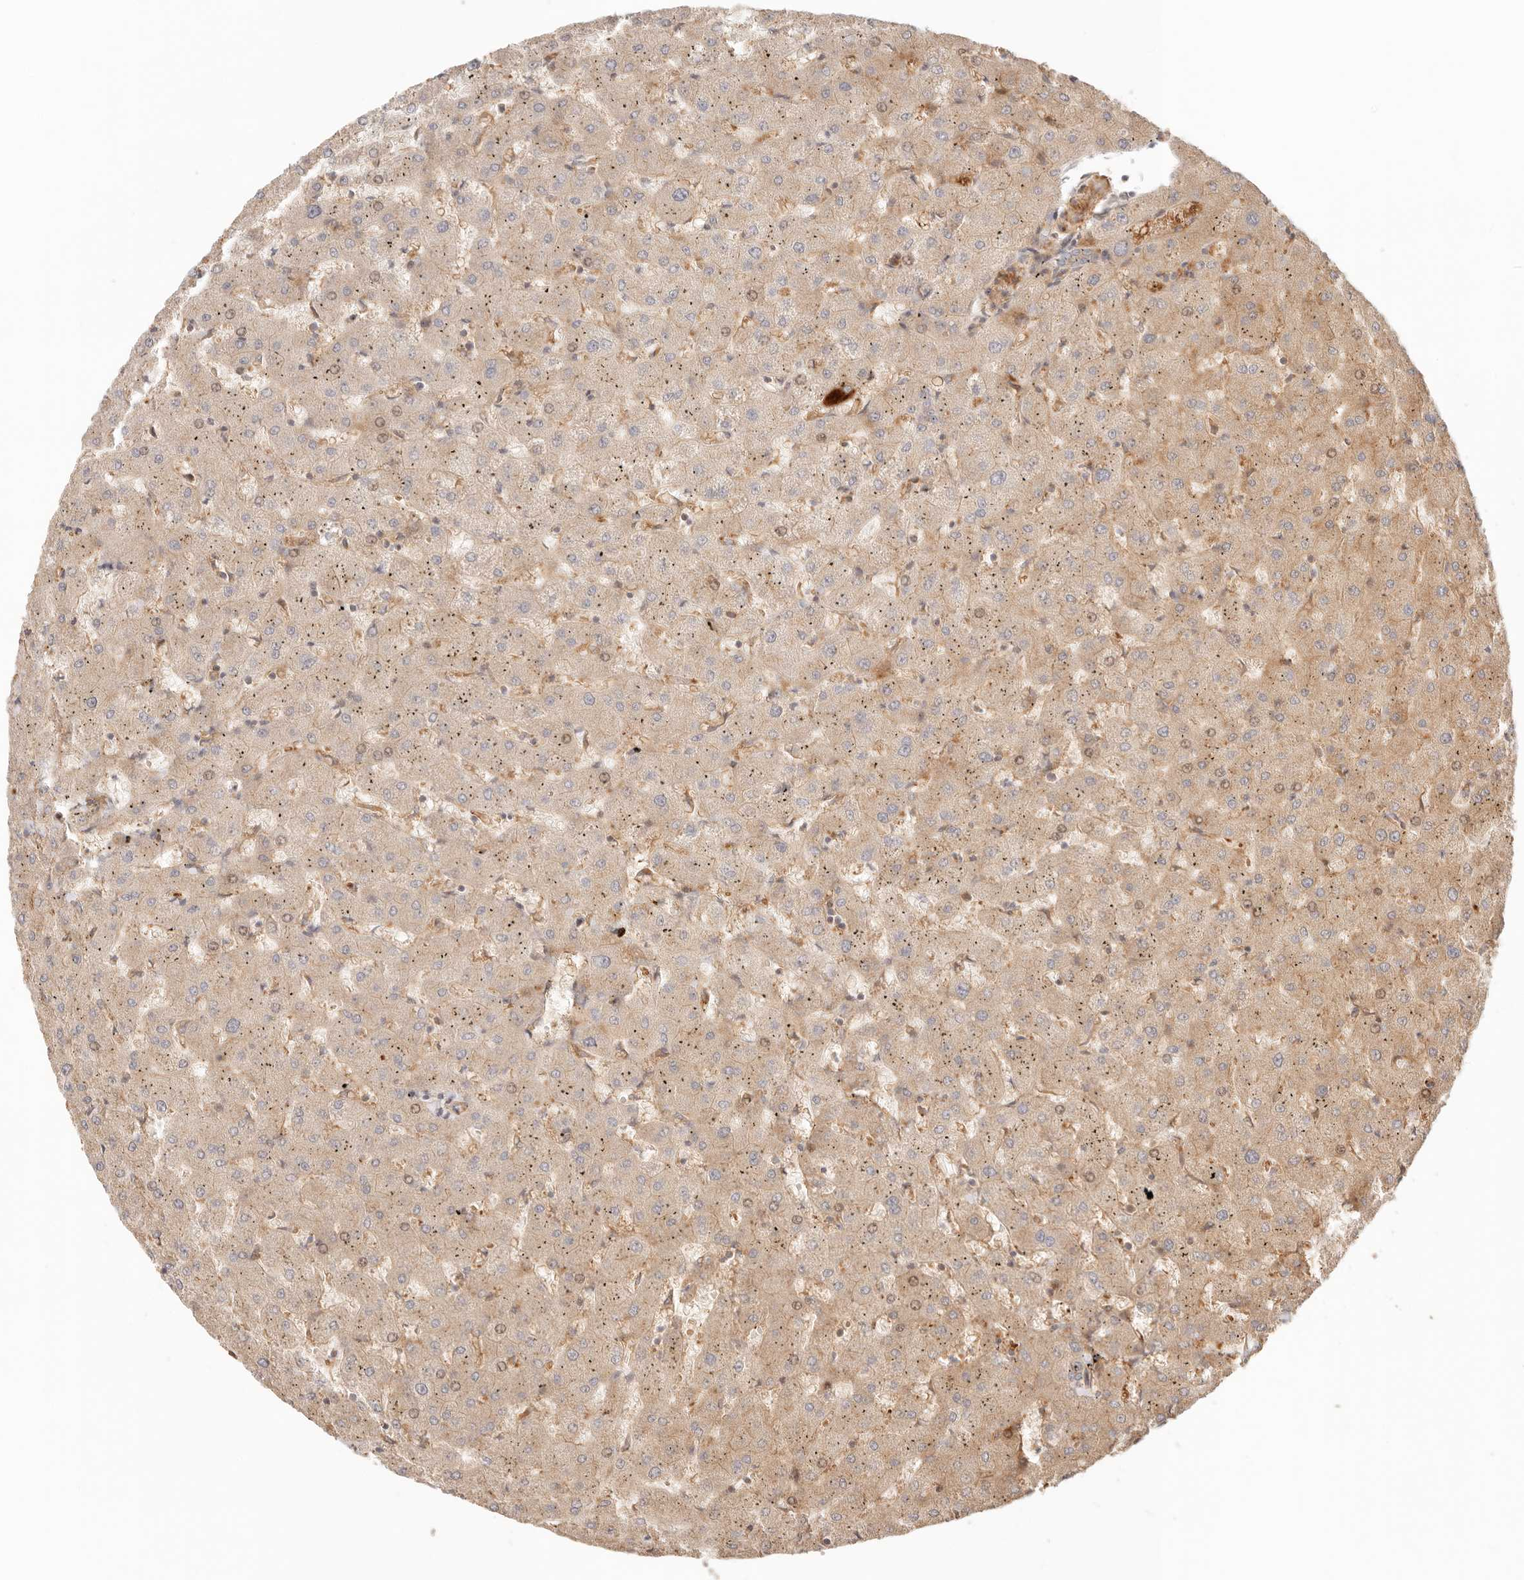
{"staining": {"intensity": "weak", "quantity": ">75%", "location": "cytoplasmic/membranous"}, "tissue": "liver", "cell_type": "Cholangiocytes", "image_type": "normal", "snomed": [{"axis": "morphology", "description": "Normal tissue, NOS"}, {"axis": "topography", "description": "Liver"}], "caption": "This micrograph exhibits IHC staining of normal liver, with low weak cytoplasmic/membranous positivity in approximately >75% of cholangiocytes.", "gene": "IL1R2", "patient": {"sex": "female", "age": 63}}